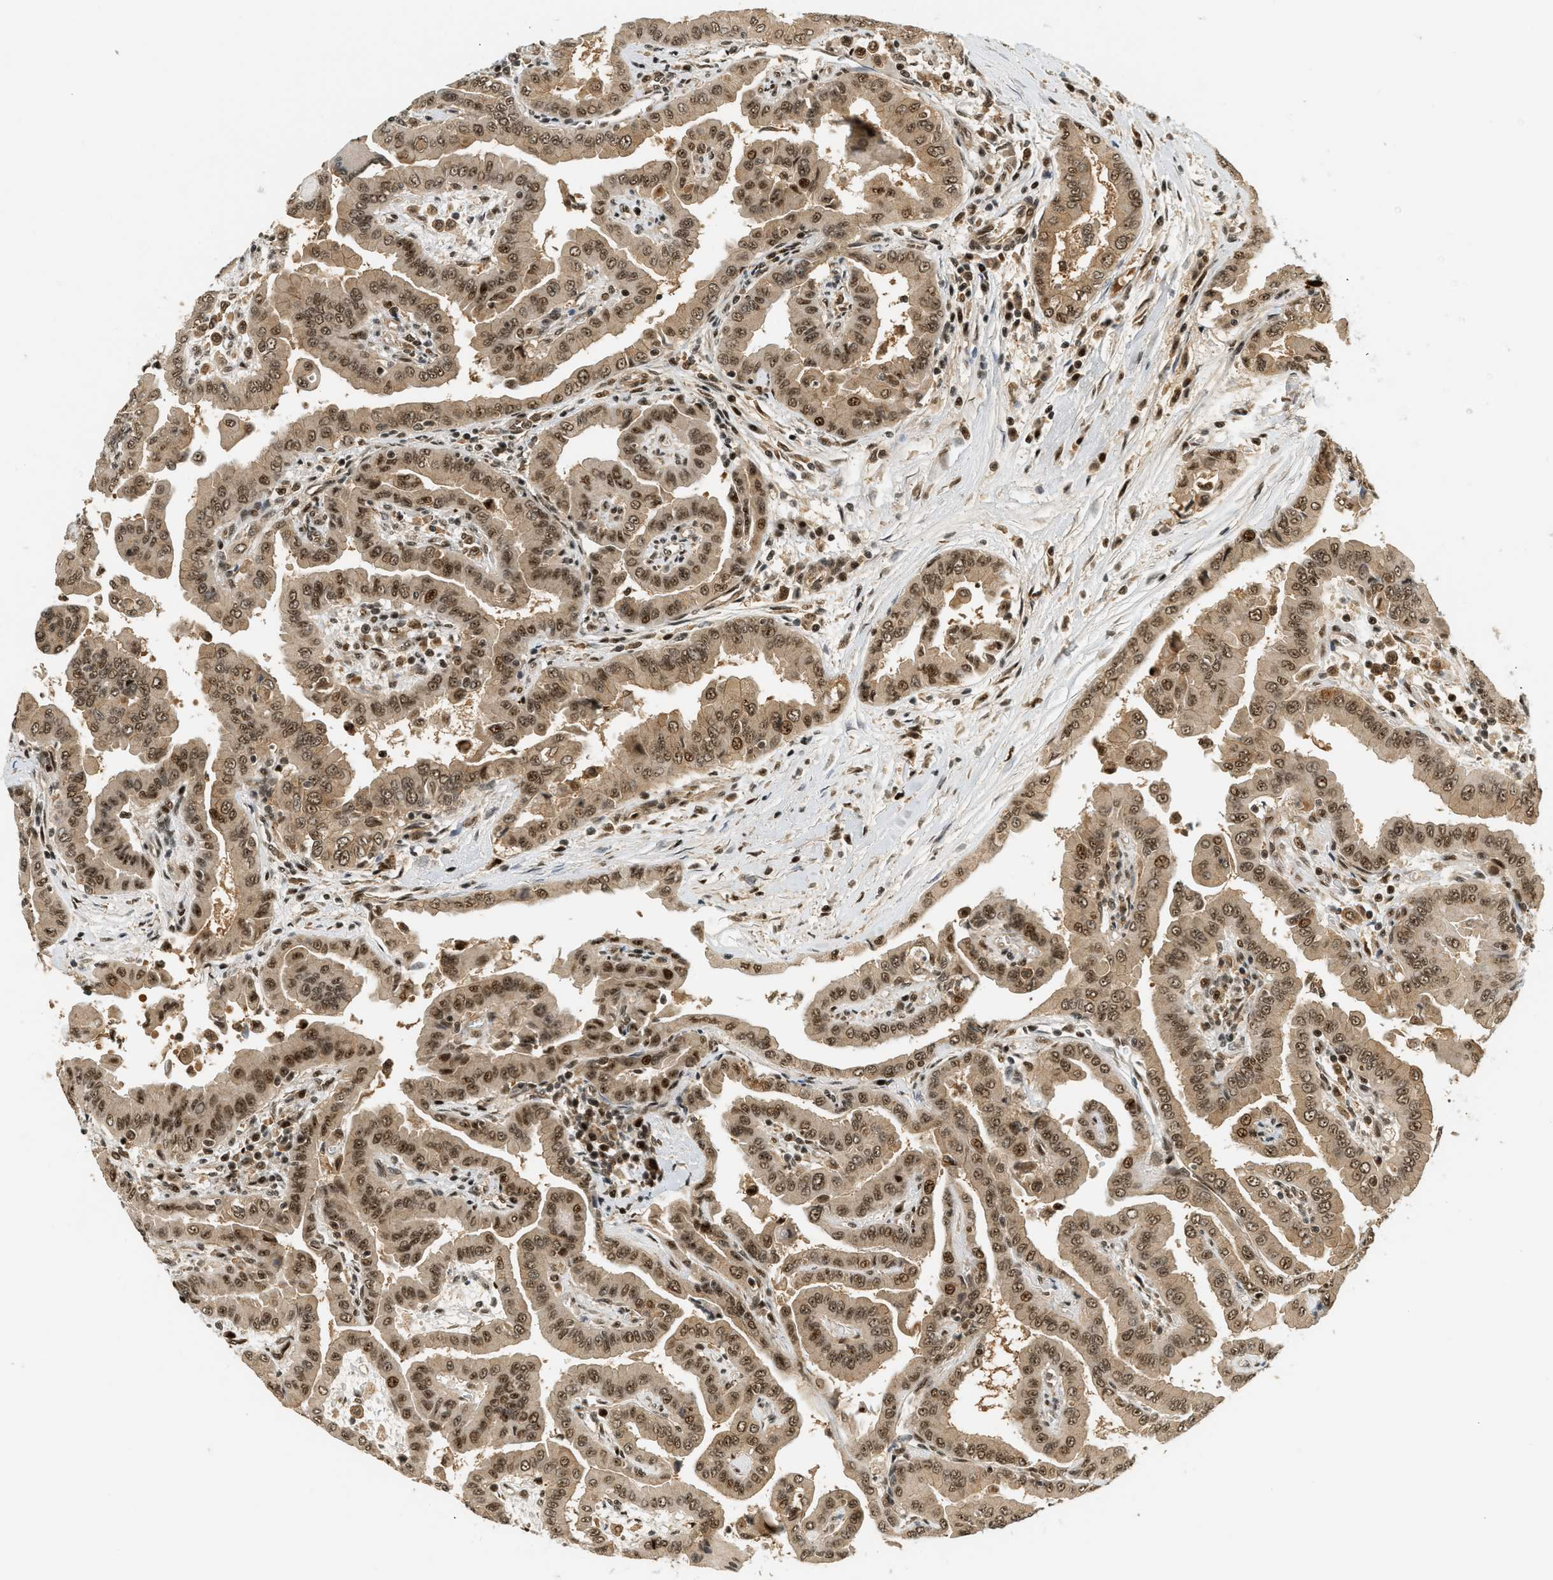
{"staining": {"intensity": "moderate", "quantity": ">75%", "location": "cytoplasmic/membranous,nuclear"}, "tissue": "thyroid cancer", "cell_type": "Tumor cells", "image_type": "cancer", "snomed": [{"axis": "morphology", "description": "Papillary adenocarcinoma, NOS"}, {"axis": "topography", "description": "Thyroid gland"}], "caption": "Protein staining of thyroid papillary adenocarcinoma tissue displays moderate cytoplasmic/membranous and nuclear expression in approximately >75% of tumor cells.", "gene": "FOXM1", "patient": {"sex": "male", "age": 33}}